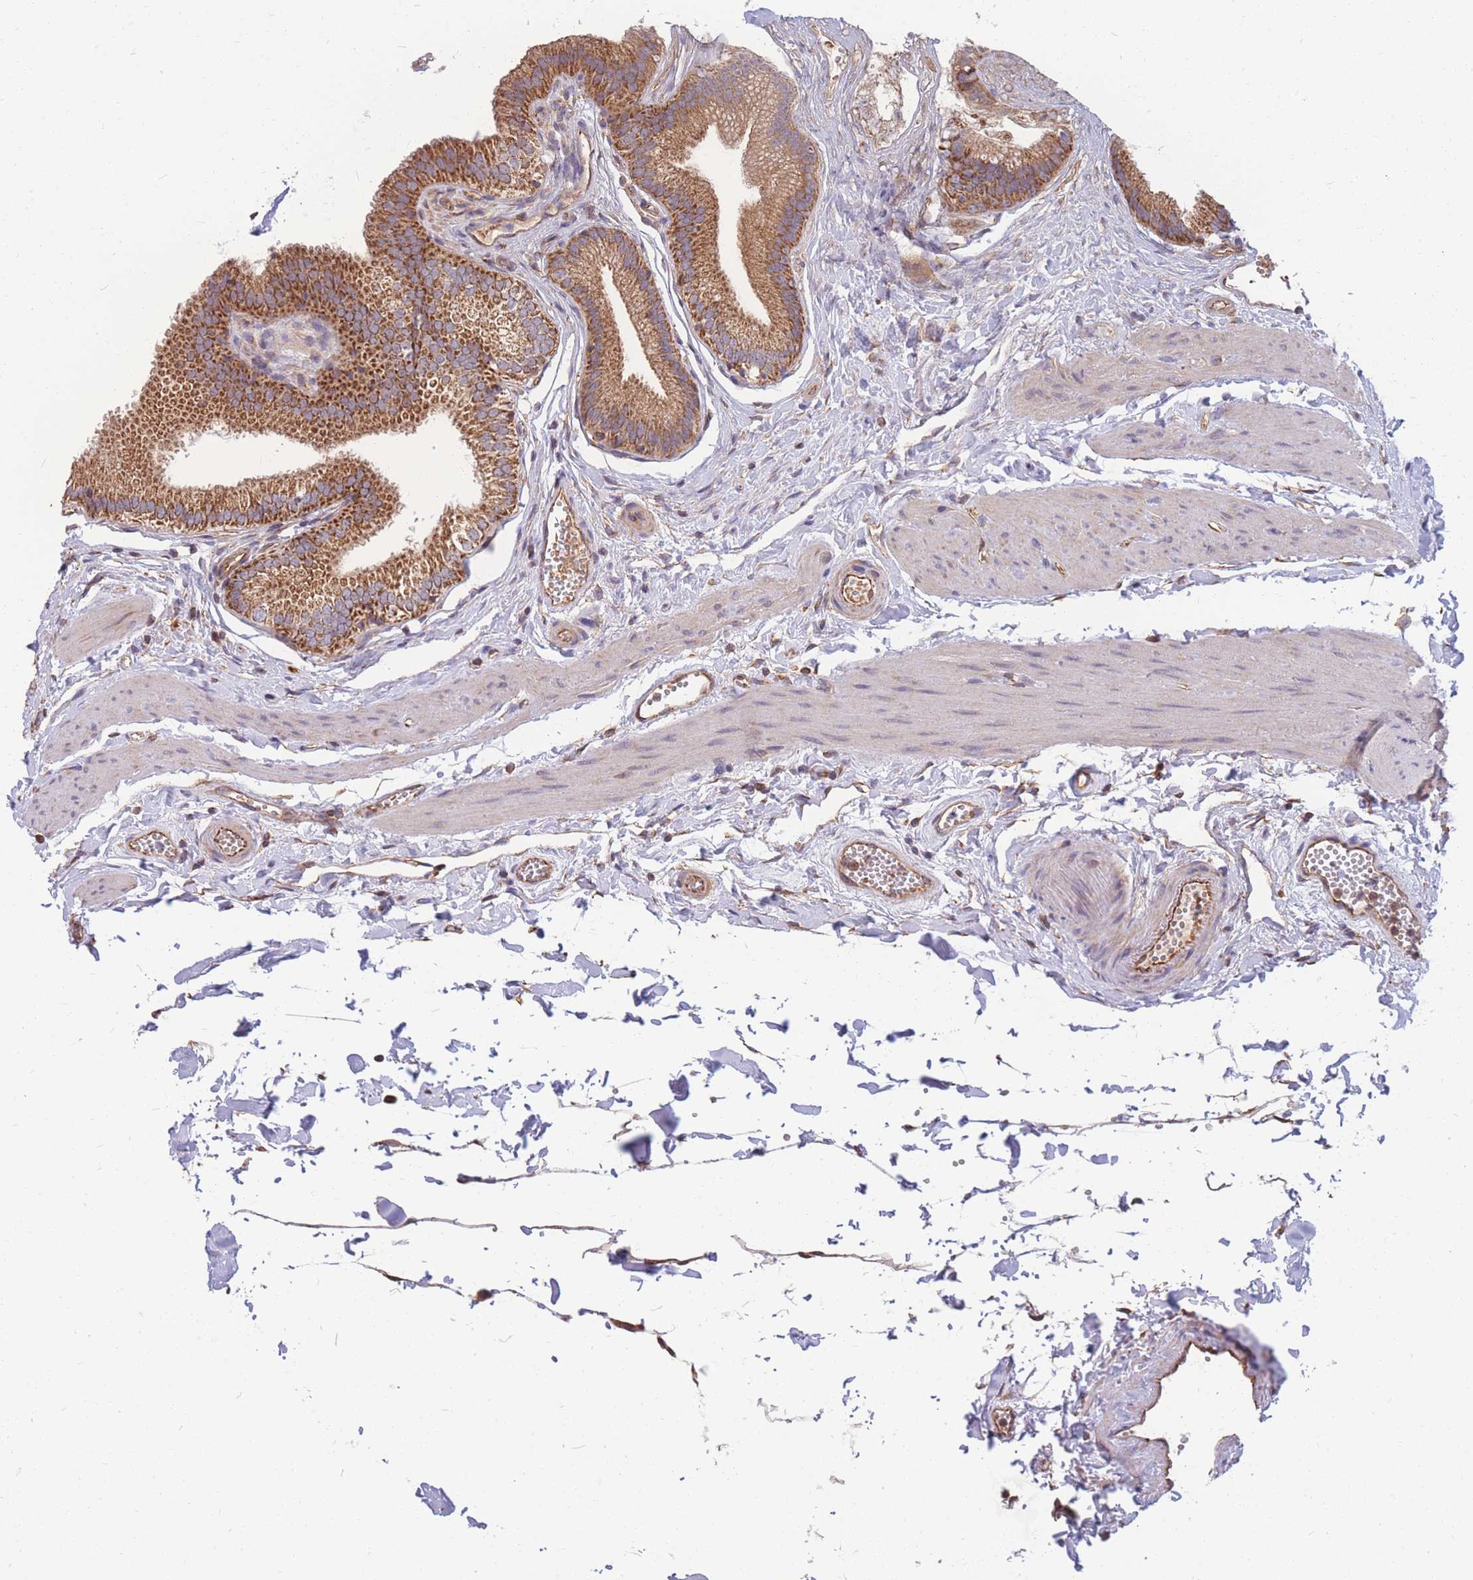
{"staining": {"intensity": "strong", "quantity": ">75%", "location": "cytoplasmic/membranous"}, "tissue": "gallbladder", "cell_type": "Glandular cells", "image_type": "normal", "snomed": [{"axis": "morphology", "description": "Normal tissue, NOS"}, {"axis": "topography", "description": "Gallbladder"}], "caption": "Immunohistochemistry (IHC) (DAB (3,3'-diaminobenzidine)) staining of benign gallbladder shows strong cytoplasmic/membranous protein expression in about >75% of glandular cells. (Brightfield microscopy of DAB IHC at high magnification).", "gene": "MRPS9", "patient": {"sex": "female", "age": 54}}